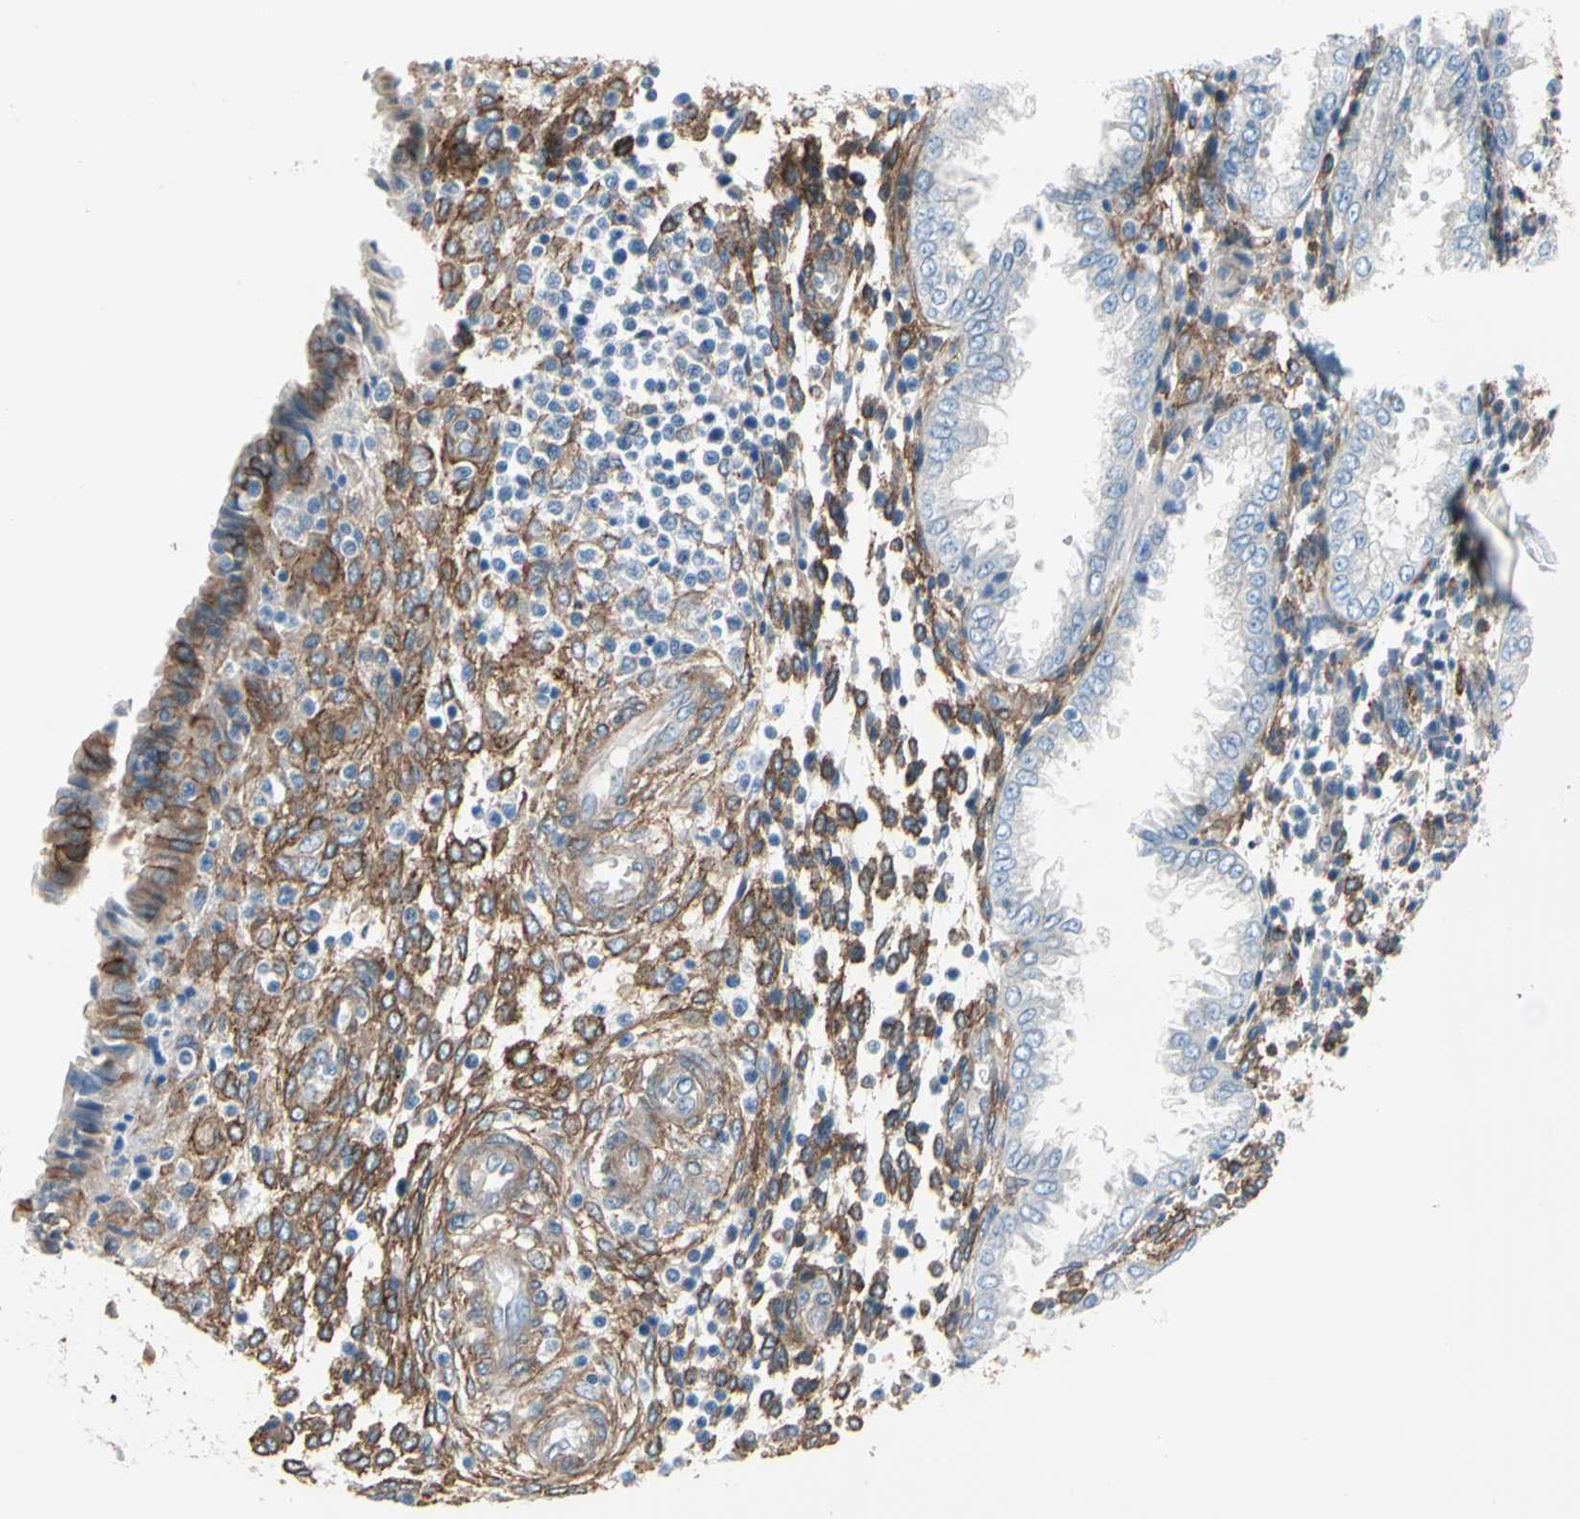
{"staining": {"intensity": "moderate", "quantity": ">75%", "location": "cytoplasmic/membranous"}, "tissue": "endometrium", "cell_type": "Cells in endometrial stroma", "image_type": "normal", "snomed": [{"axis": "morphology", "description": "Normal tissue, NOS"}, {"axis": "topography", "description": "Endometrium"}], "caption": "Immunohistochemistry (IHC) staining of unremarkable endometrium, which reveals medium levels of moderate cytoplasmic/membranous positivity in about >75% of cells in endometrial stroma indicating moderate cytoplasmic/membranous protein staining. The staining was performed using DAB (brown) for protein detection and nuclei were counterstained in hematoxylin (blue).", "gene": "EPB41L2", "patient": {"sex": "female", "age": 33}}